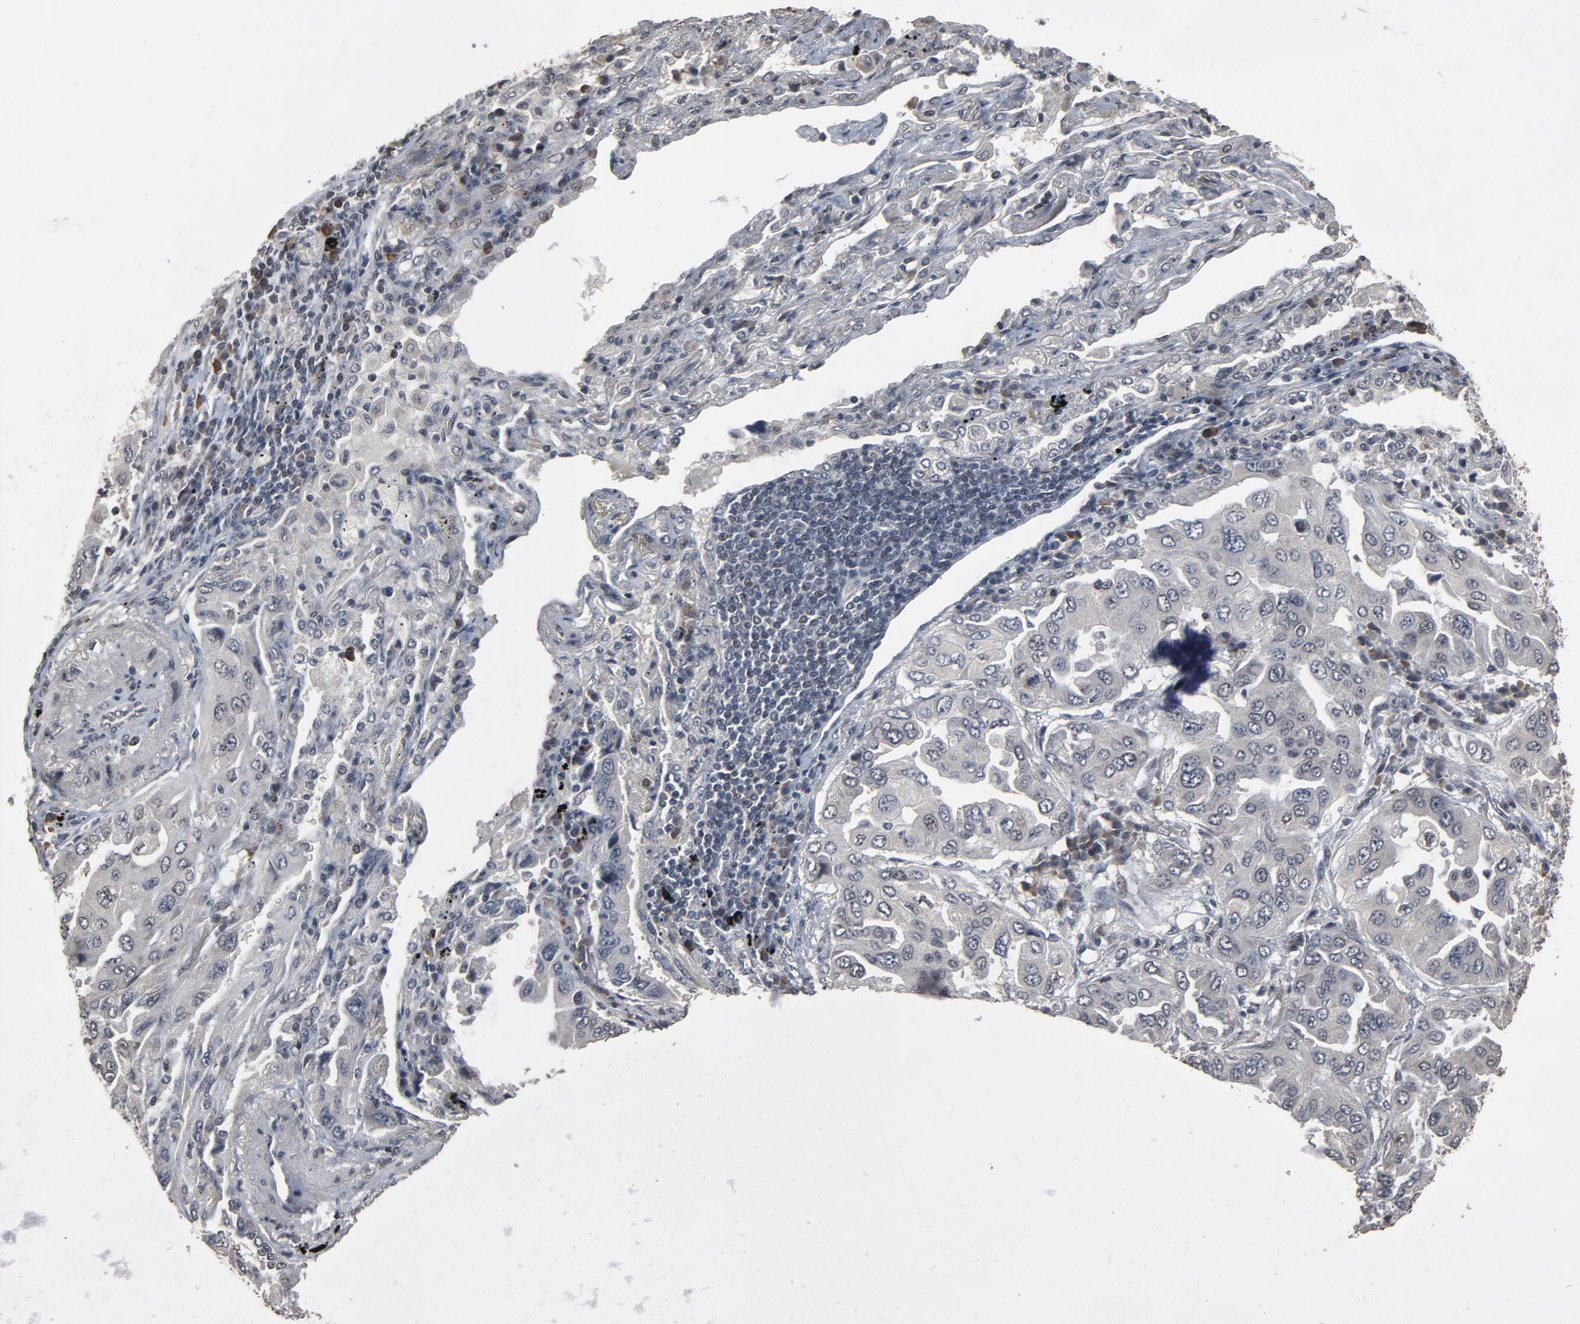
{"staining": {"intensity": "weak", "quantity": "<25%", "location": "nuclear"}, "tissue": "lung cancer", "cell_type": "Tumor cells", "image_type": "cancer", "snomed": [{"axis": "morphology", "description": "Adenocarcinoma, NOS"}, {"axis": "topography", "description": "Lung"}], "caption": "DAB immunohistochemical staining of adenocarcinoma (lung) exhibits no significant staining in tumor cells.", "gene": "POM121", "patient": {"sex": "female", "age": 65}}